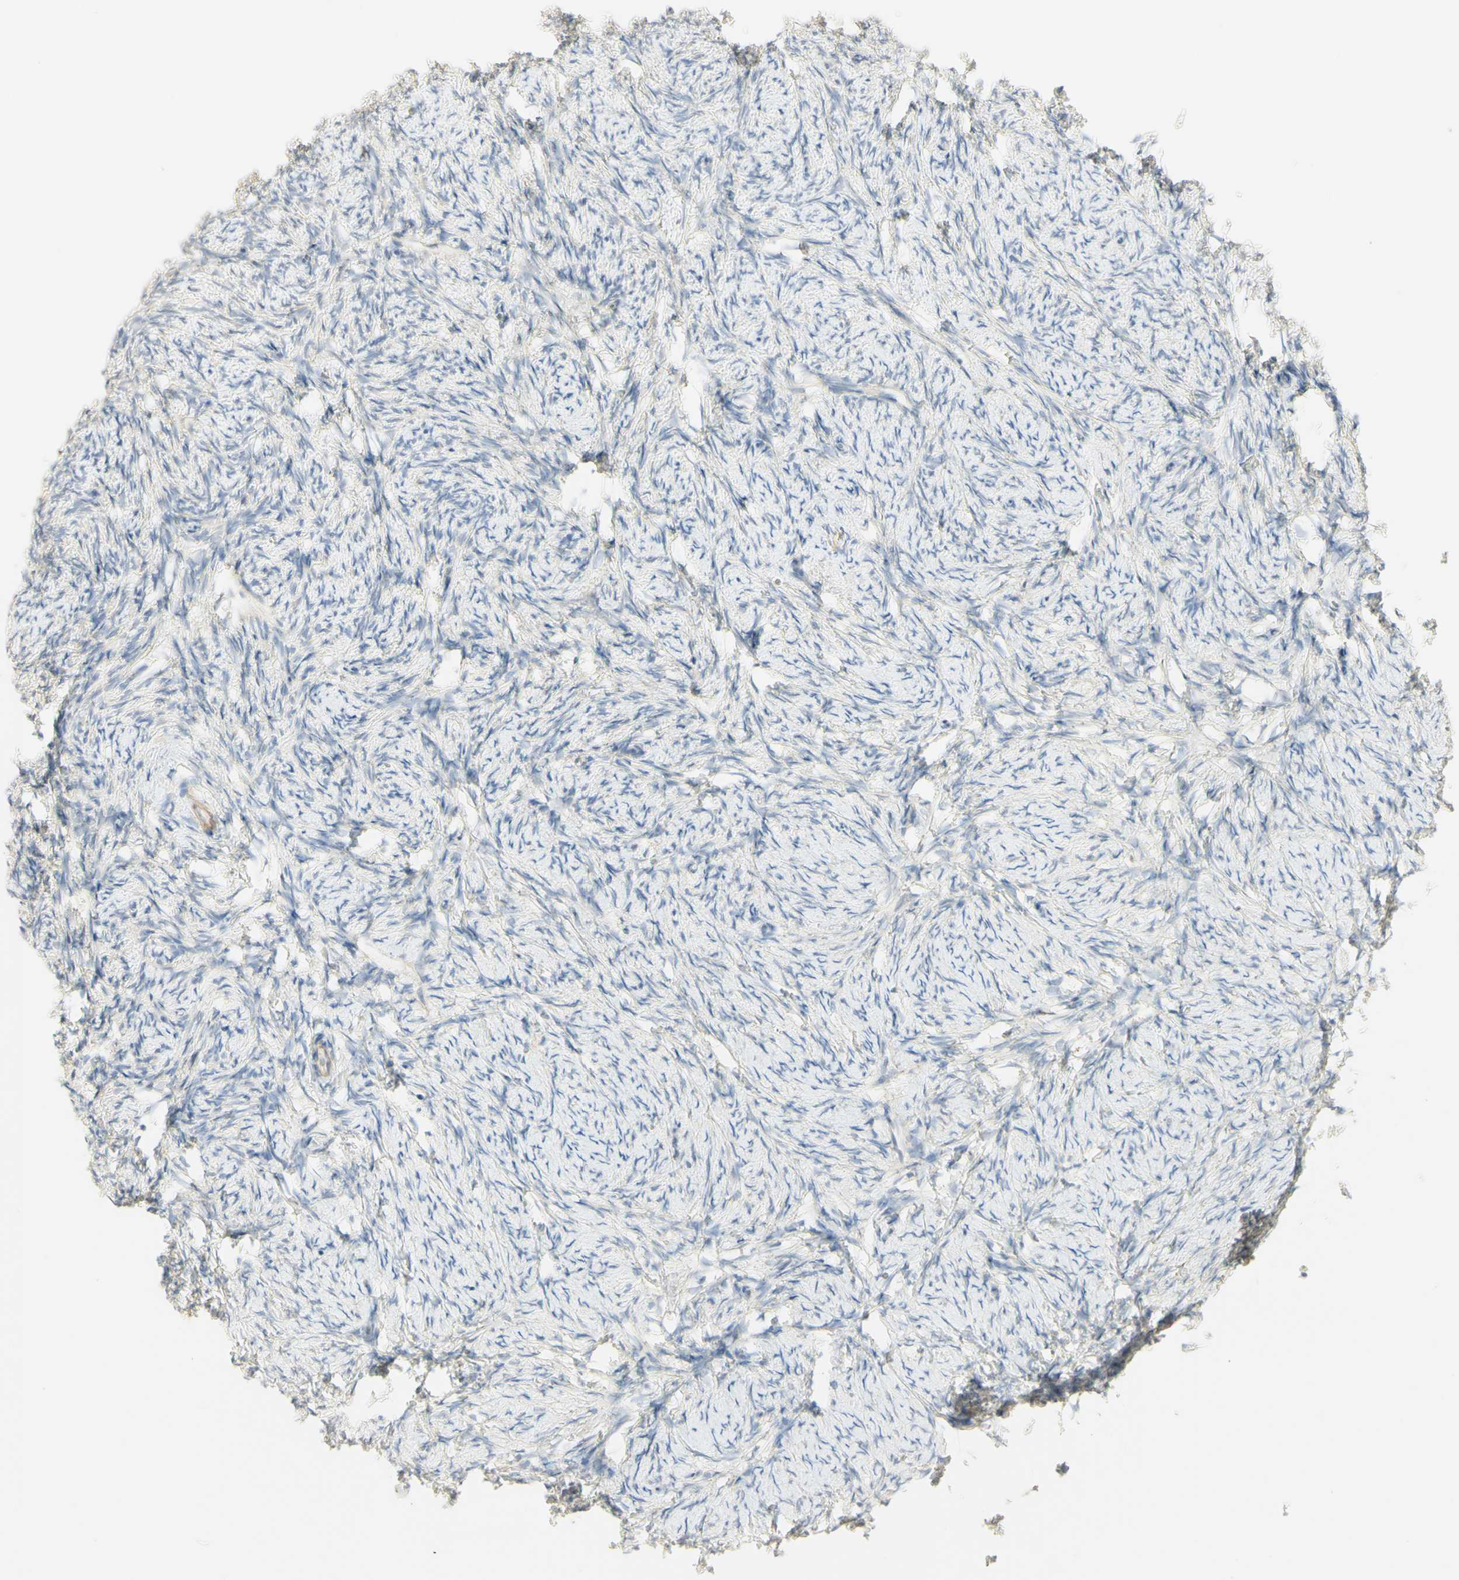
{"staining": {"intensity": "moderate", "quantity": ">75%", "location": "cytoplasmic/membranous"}, "tissue": "ovary", "cell_type": "Follicle cells", "image_type": "normal", "snomed": [{"axis": "morphology", "description": "Normal tissue, NOS"}, {"axis": "topography", "description": "Ovary"}], "caption": "Immunohistochemical staining of benign ovary demonstrates moderate cytoplasmic/membranous protein expression in approximately >75% of follicle cells. (Brightfield microscopy of DAB IHC at high magnification).", "gene": "KIF11", "patient": {"sex": "female", "age": 60}}